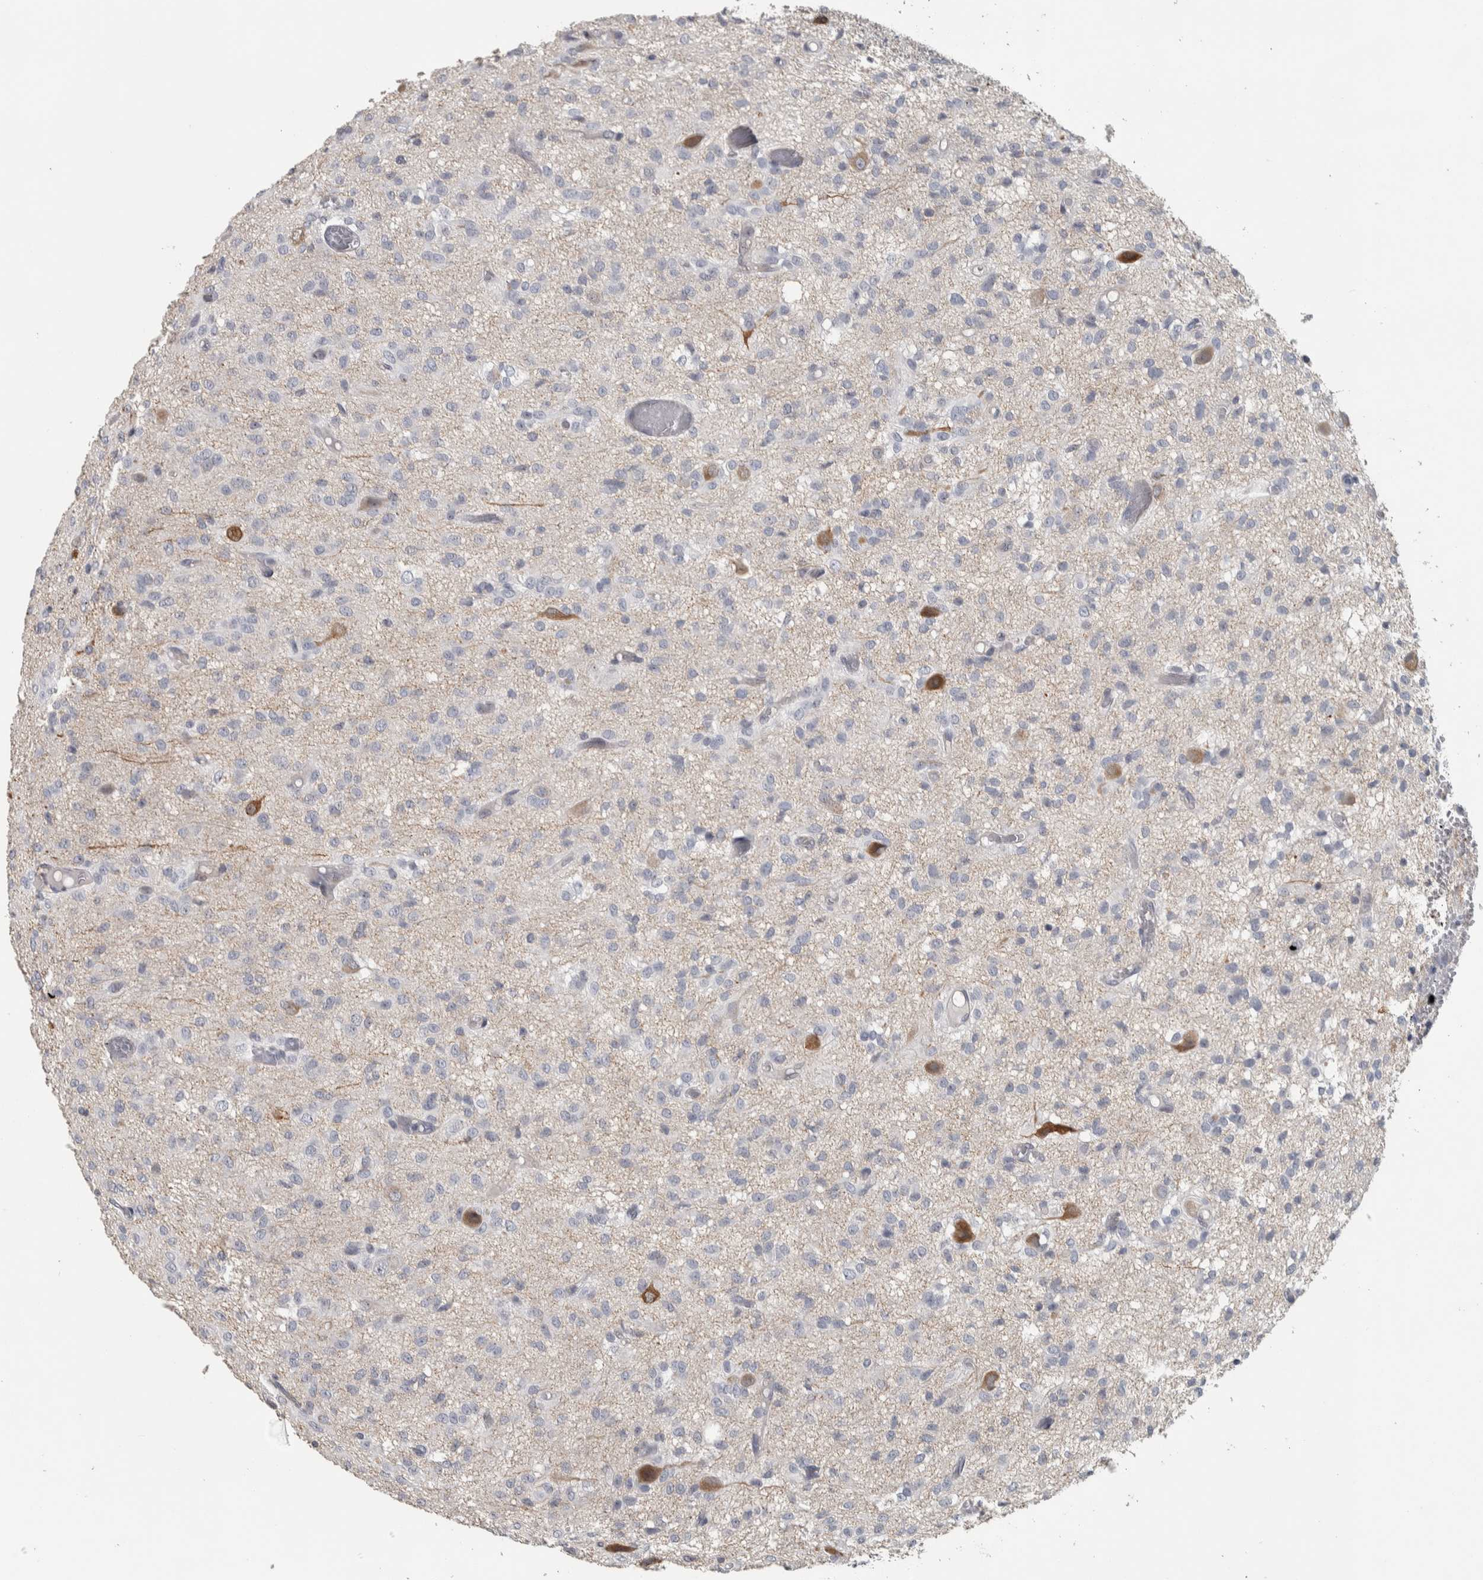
{"staining": {"intensity": "negative", "quantity": "none", "location": "none"}, "tissue": "glioma", "cell_type": "Tumor cells", "image_type": "cancer", "snomed": [{"axis": "morphology", "description": "Glioma, malignant, High grade"}, {"axis": "topography", "description": "Brain"}], "caption": "High power microscopy micrograph of an IHC histopathology image of malignant glioma (high-grade), revealing no significant staining in tumor cells.", "gene": "DCAF10", "patient": {"sex": "female", "age": 59}}